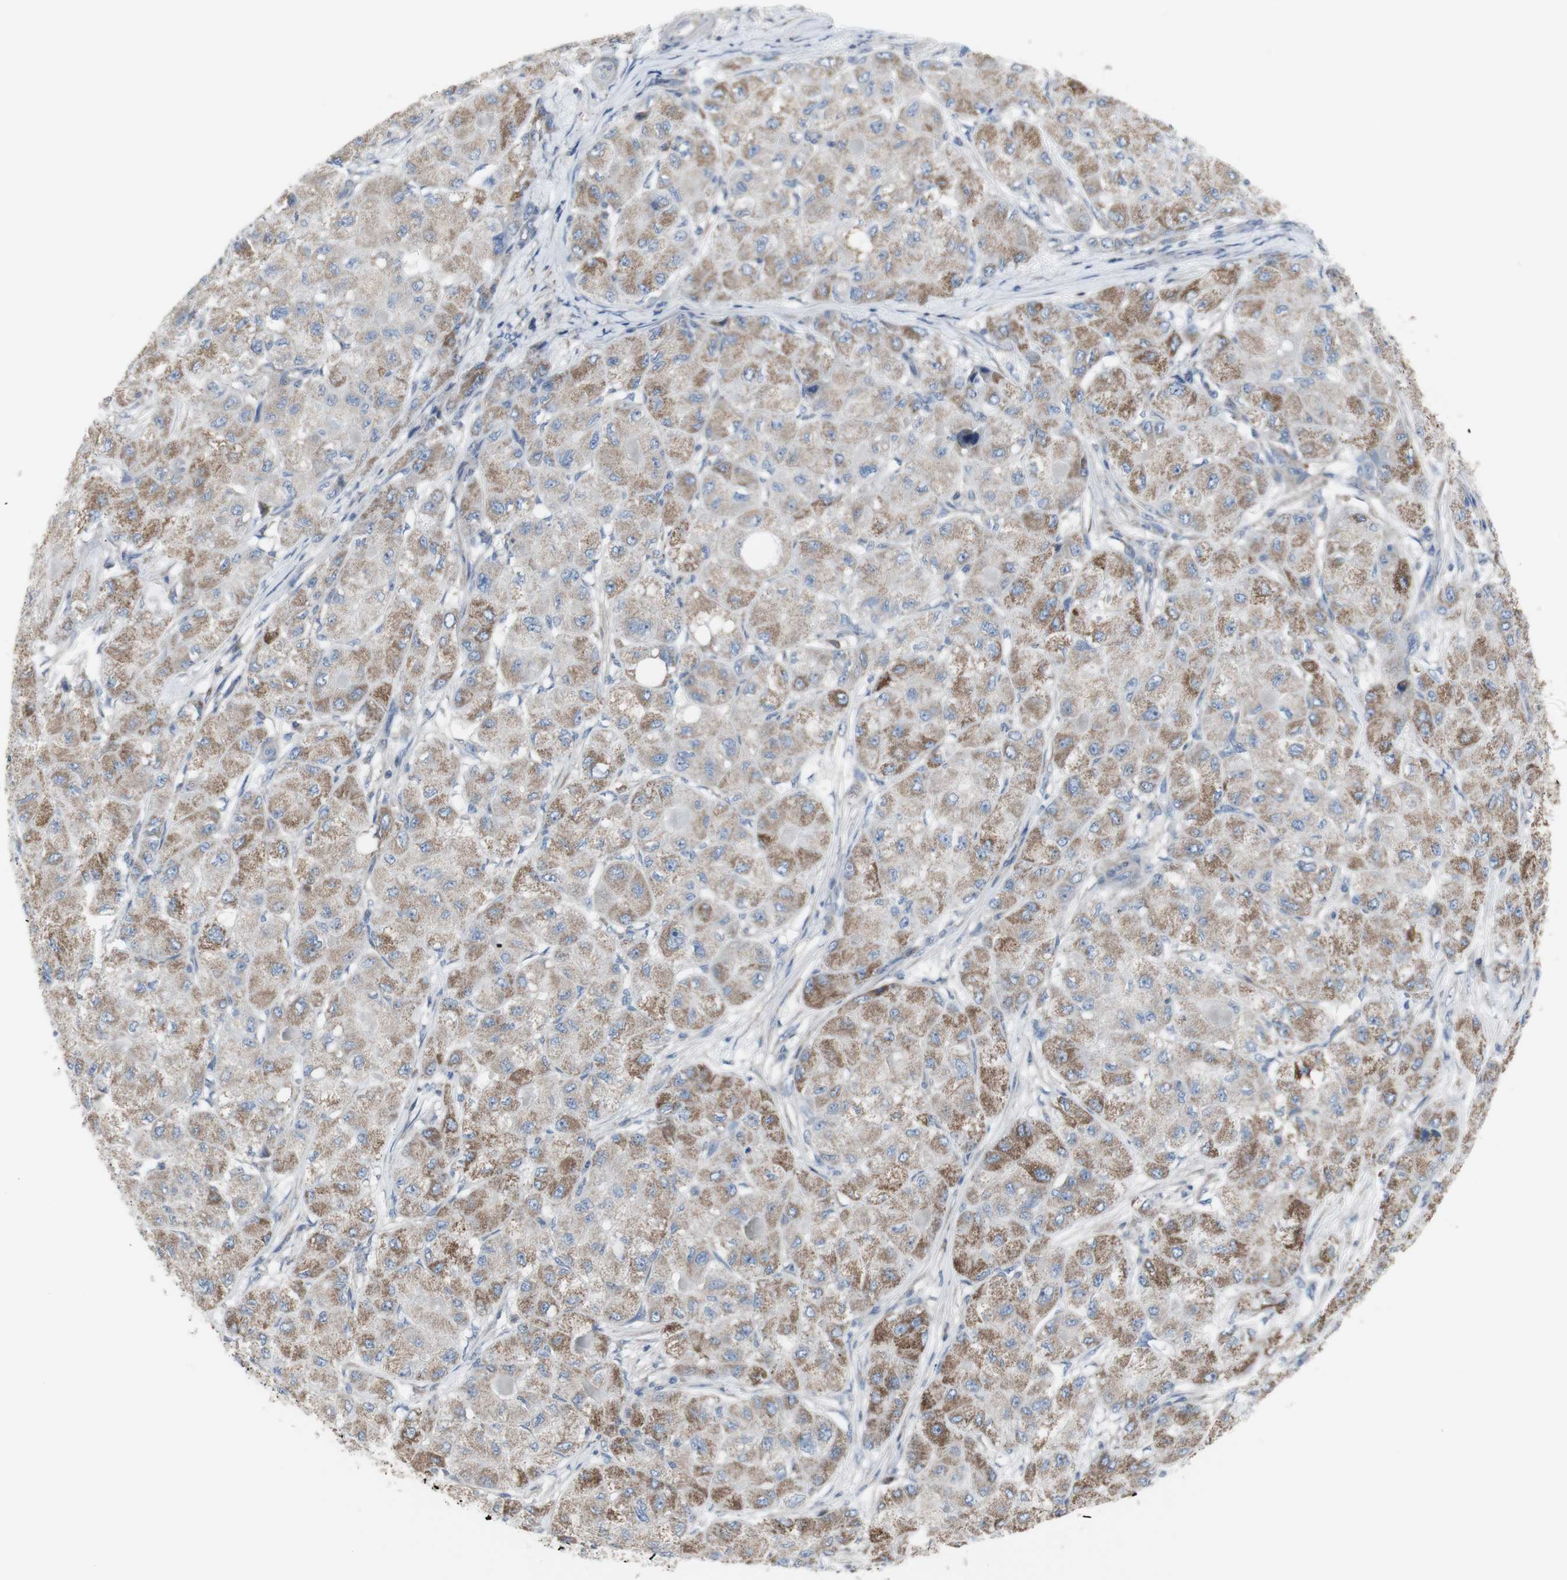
{"staining": {"intensity": "moderate", "quantity": "25%-75%", "location": "cytoplasmic/membranous"}, "tissue": "liver cancer", "cell_type": "Tumor cells", "image_type": "cancer", "snomed": [{"axis": "morphology", "description": "Carcinoma, Hepatocellular, NOS"}, {"axis": "topography", "description": "Liver"}], "caption": "This image demonstrates liver cancer (hepatocellular carcinoma) stained with IHC to label a protein in brown. The cytoplasmic/membranous of tumor cells show moderate positivity for the protein. Nuclei are counter-stained blue.", "gene": "C3orf52", "patient": {"sex": "male", "age": 80}}